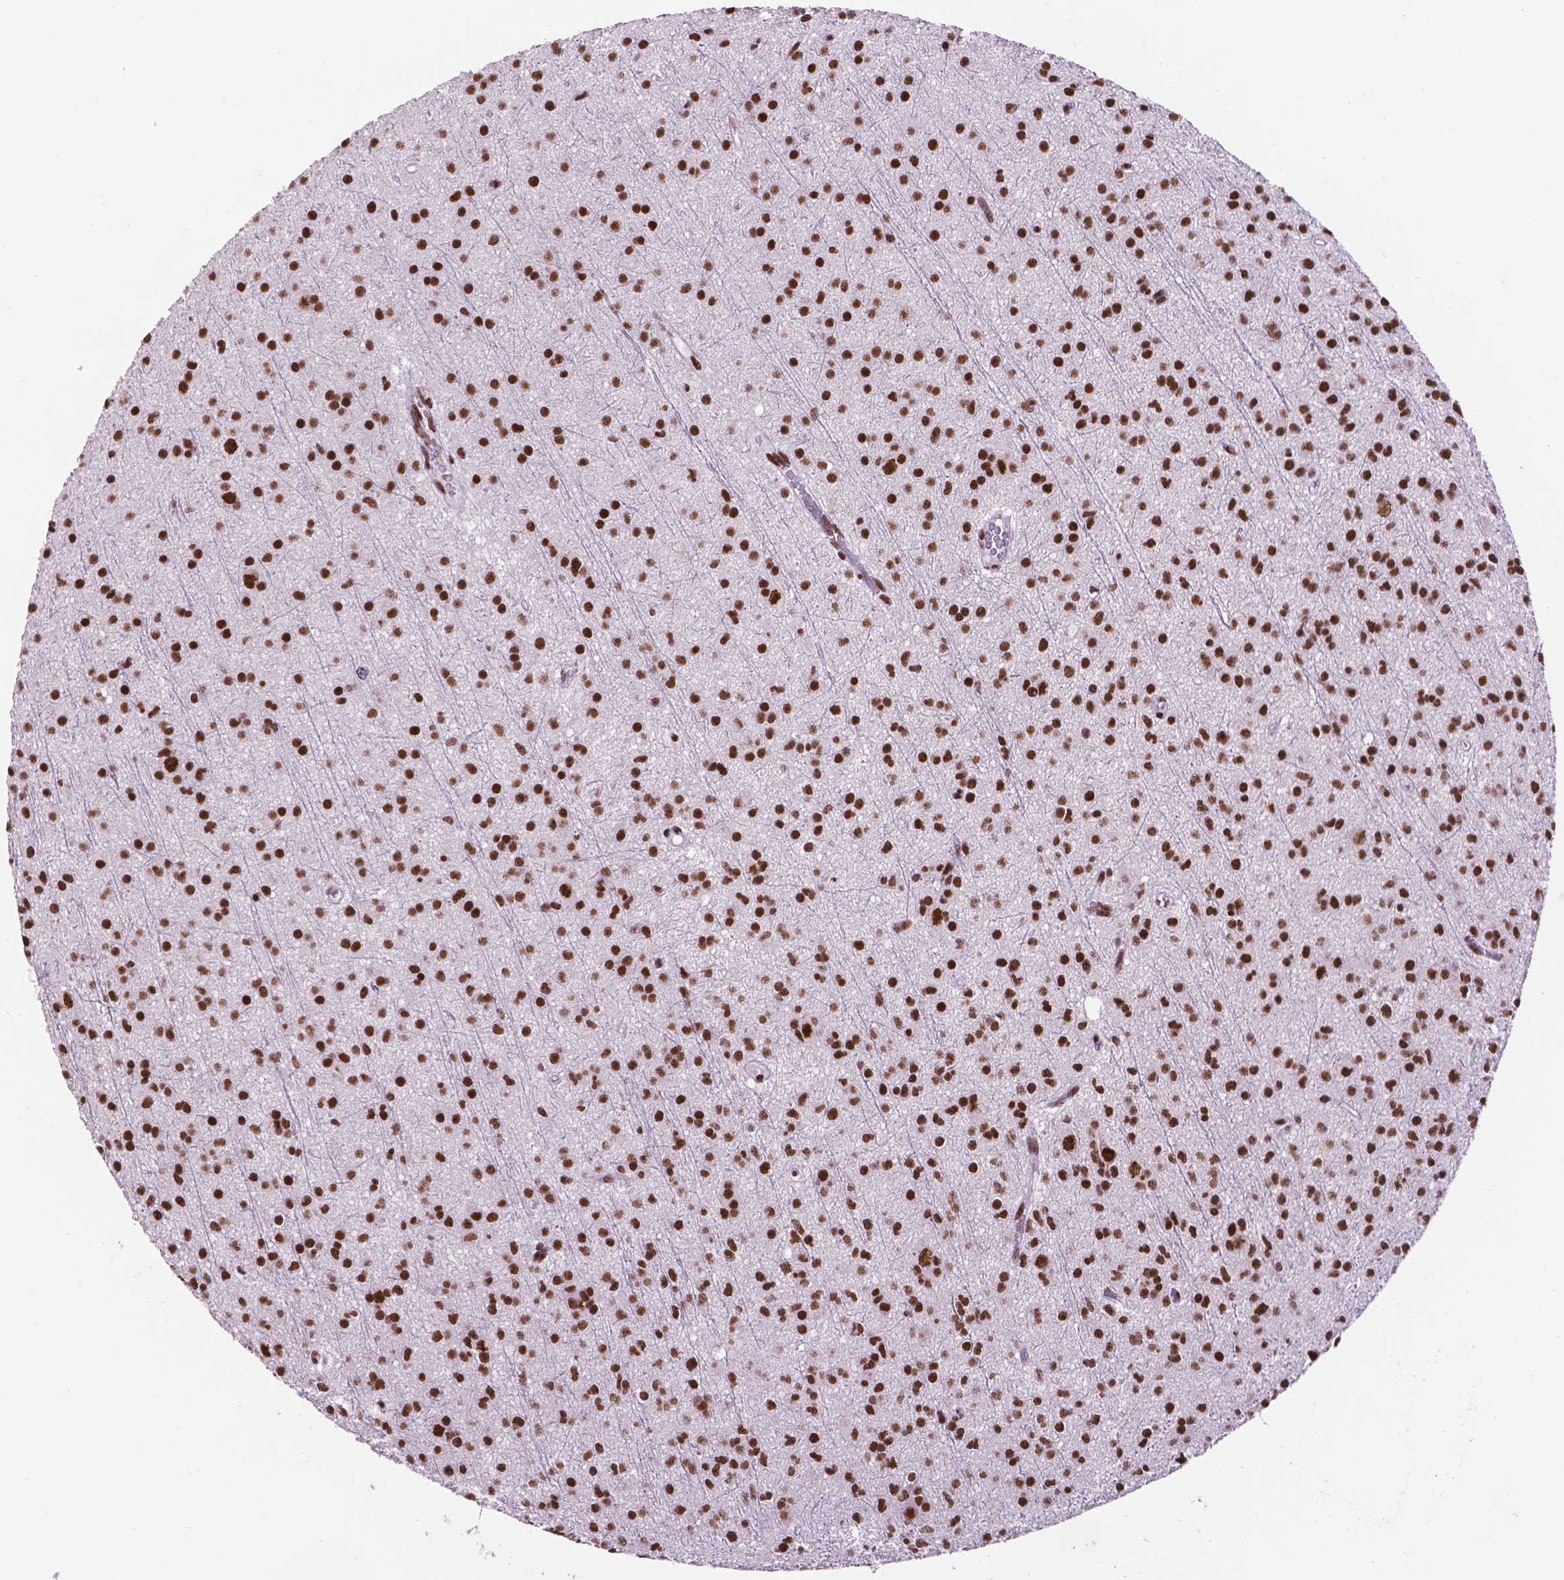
{"staining": {"intensity": "strong", "quantity": ">75%", "location": "nuclear"}, "tissue": "glioma", "cell_type": "Tumor cells", "image_type": "cancer", "snomed": [{"axis": "morphology", "description": "Glioma, malignant, Low grade"}, {"axis": "topography", "description": "Brain"}], "caption": "Strong nuclear expression is appreciated in about >75% of tumor cells in malignant glioma (low-grade).", "gene": "CCAR2", "patient": {"sex": "male", "age": 27}}